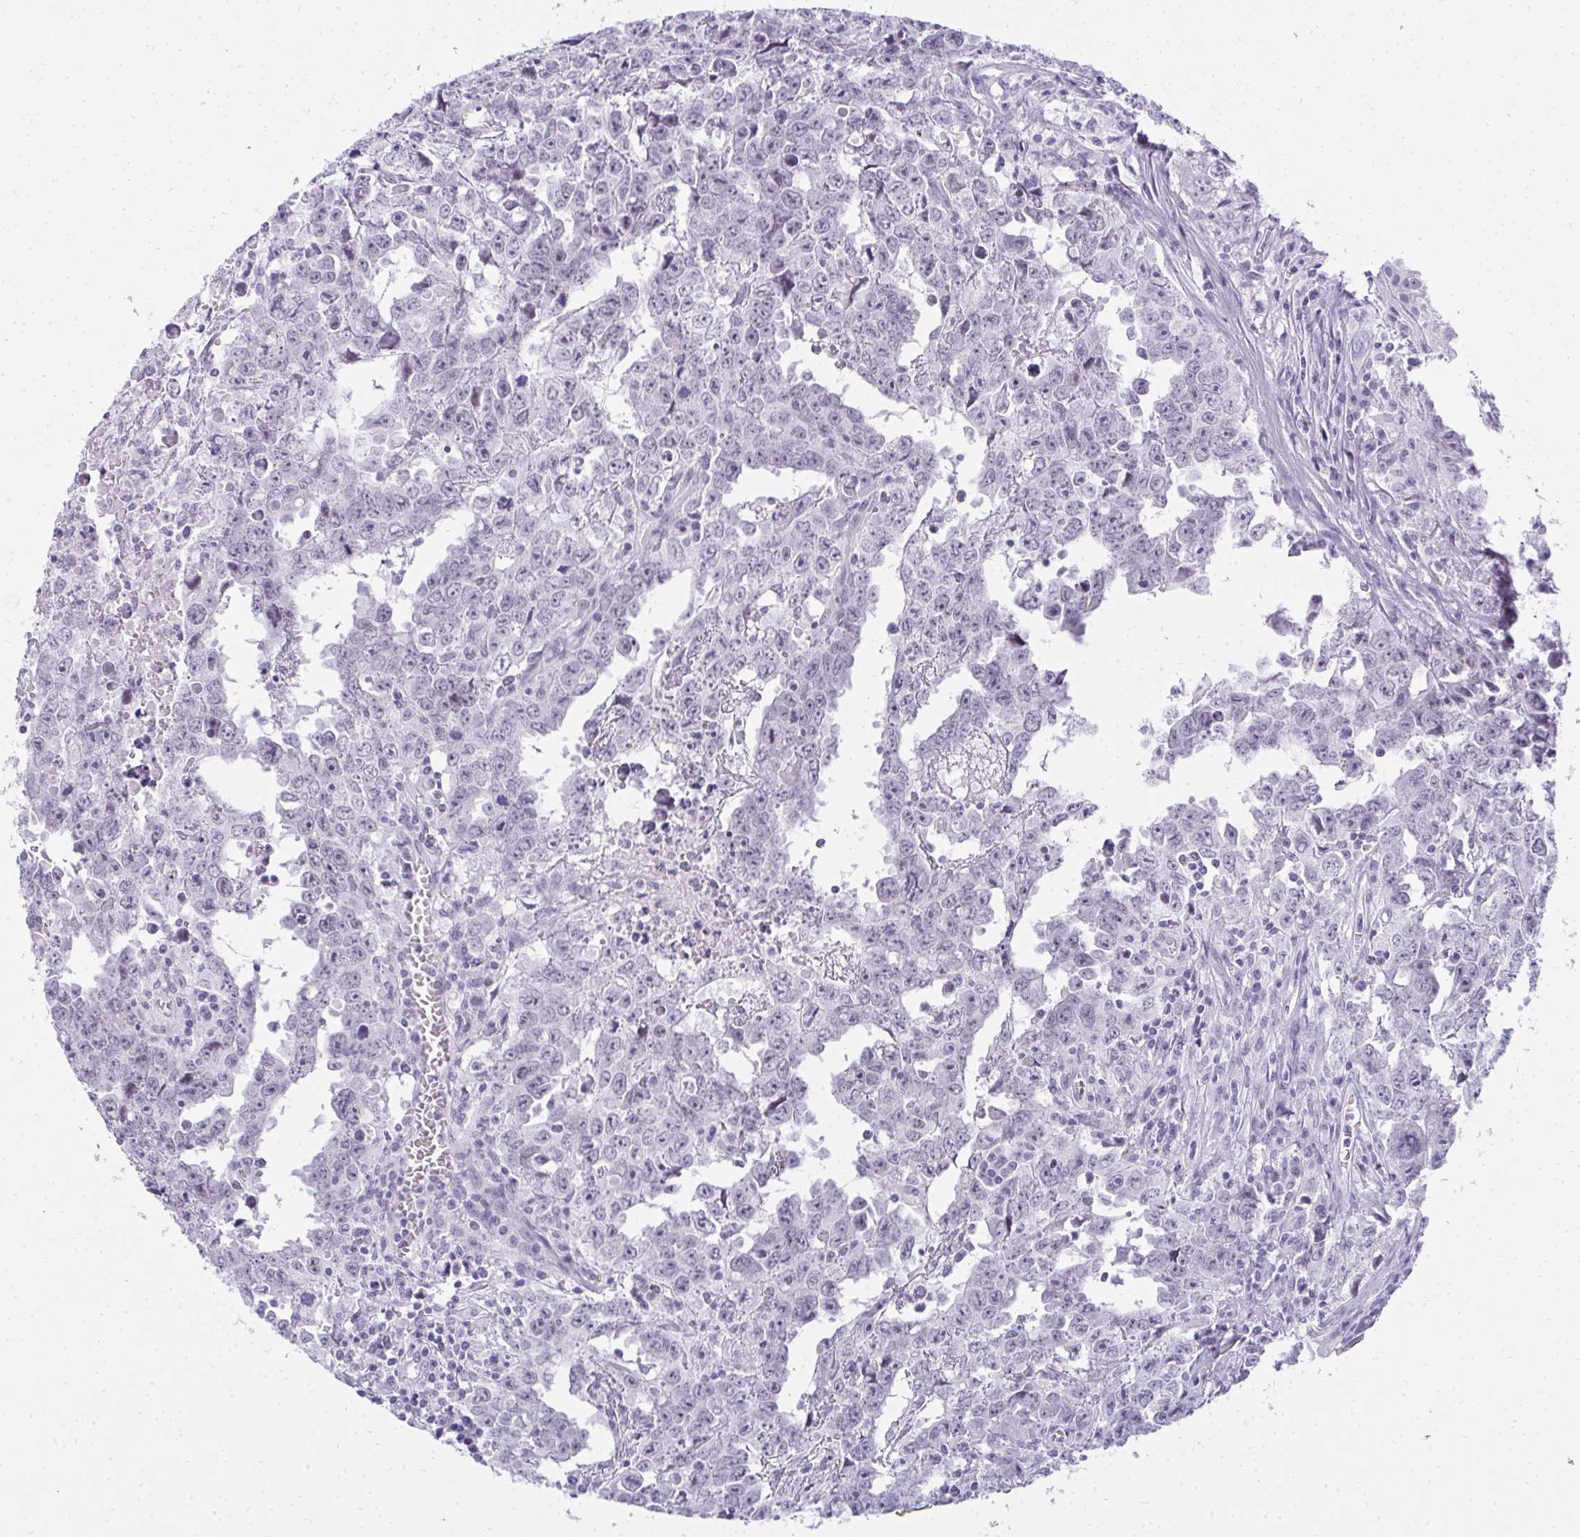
{"staining": {"intensity": "negative", "quantity": "none", "location": "none"}, "tissue": "testis cancer", "cell_type": "Tumor cells", "image_type": "cancer", "snomed": [{"axis": "morphology", "description": "Carcinoma, Embryonal, NOS"}, {"axis": "topography", "description": "Testis"}], "caption": "Immunohistochemistry (IHC) micrograph of neoplastic tissue: human testis cancer stained with DAB (3,3'-diaminobenzidine) demonstrates no significant protein expression in tumor cells. Nuclei are stained in blue.", "gene": "PLA2G1B", "patient": {"sex": "male", "age": 22}}